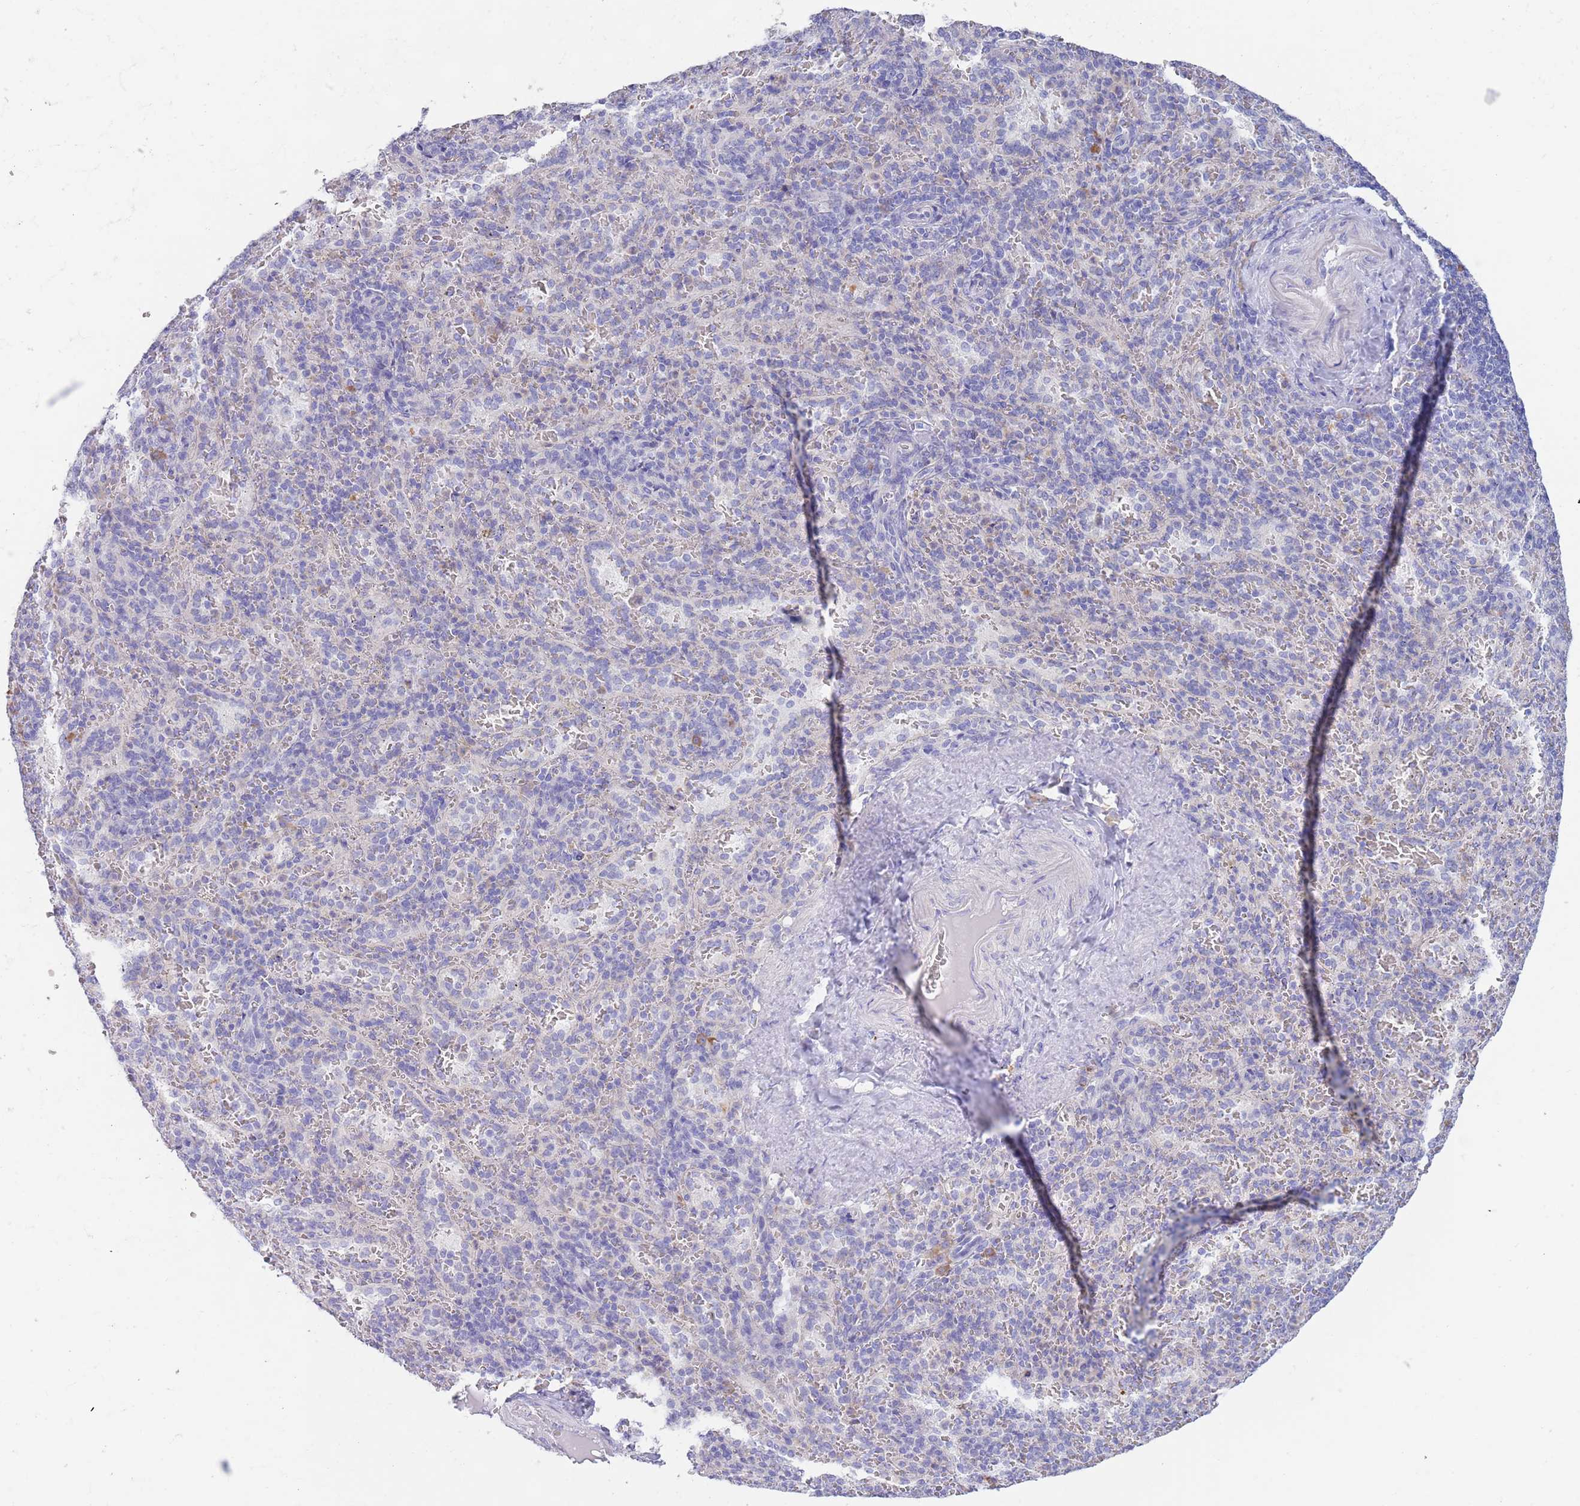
{"staining": {"intensity": "negative", "quantity": "none", "location": "none"}, "tissue": "spleen", "cell_type": "Cells in red pulp", "image_type": "normal", "snomed": [{"axis": "morphology", "description": "Normal tissue, NOS"}, {"axis": "topography", "description": "Spleen"}], "caption": "Protein analysis of benign spleen displays no significant positivity in cells in red pulp.", "gene": "CCDC149", "patient": {"sex": "female", "age": 21}}